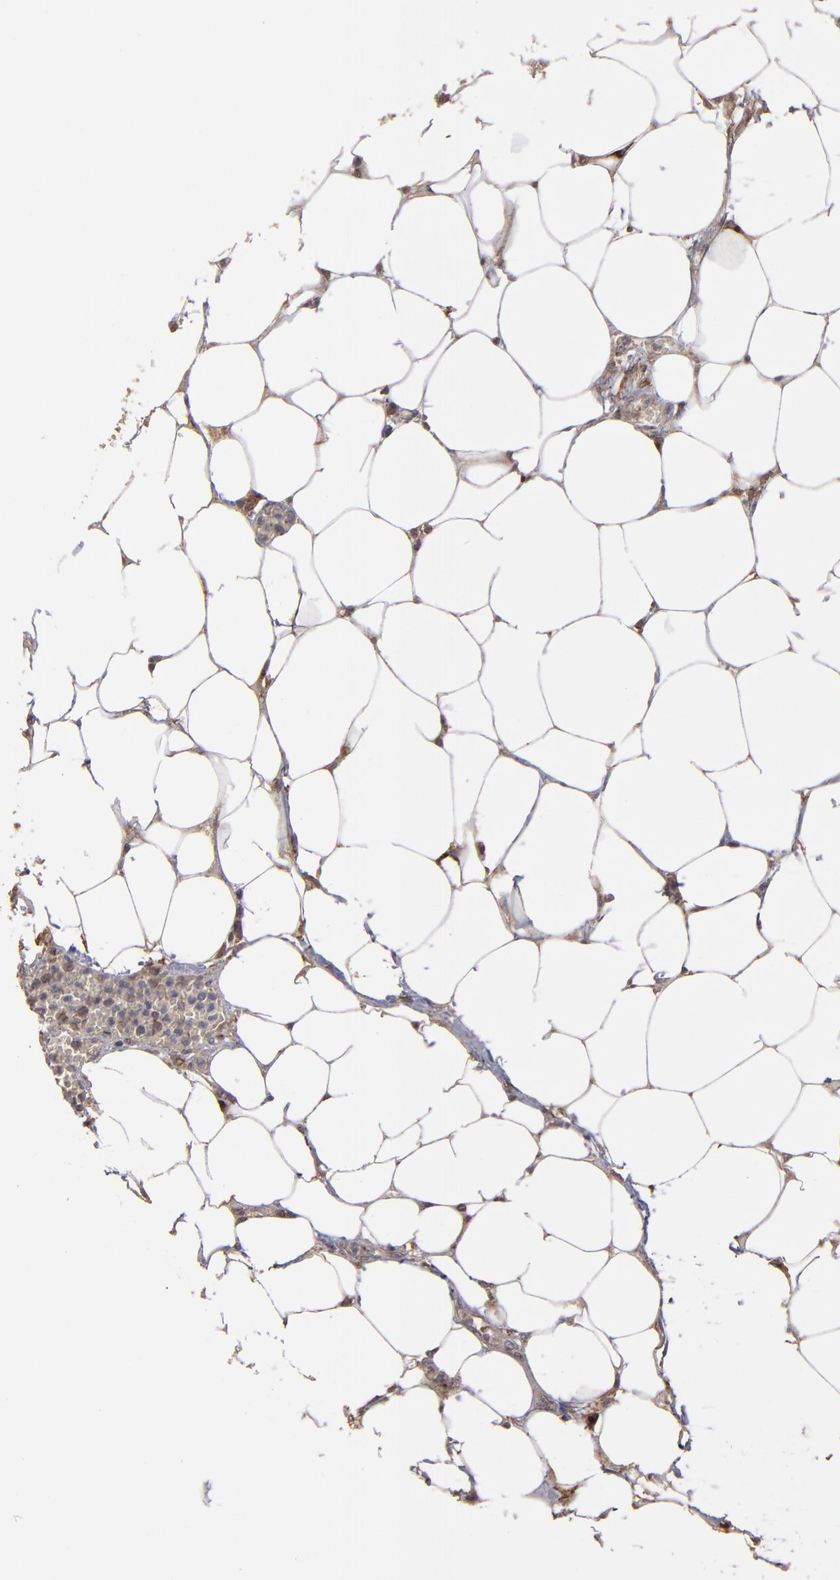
{"staining": {"intensity": "weak", "quantity": "<25%", "location": "cytoplasmic/membranous"}, "tissue": "colorectal cancer", "cell_type": "Tumor cells", "image_type": "cancer", "snomed": [{"axis": "morphology", "description": "Adenocarcinoma, NOS"}, {"axis": "topography", "description": "Colon"}], "caption": "DAB (3,3'-diaminobenzidine) immunohistochemical staining of human colorectal adenocarcinoma exhibits no significant positivity in tumor cells.", "gene": "ITGB5", "patient": {"sex": "female", "age": 86}}